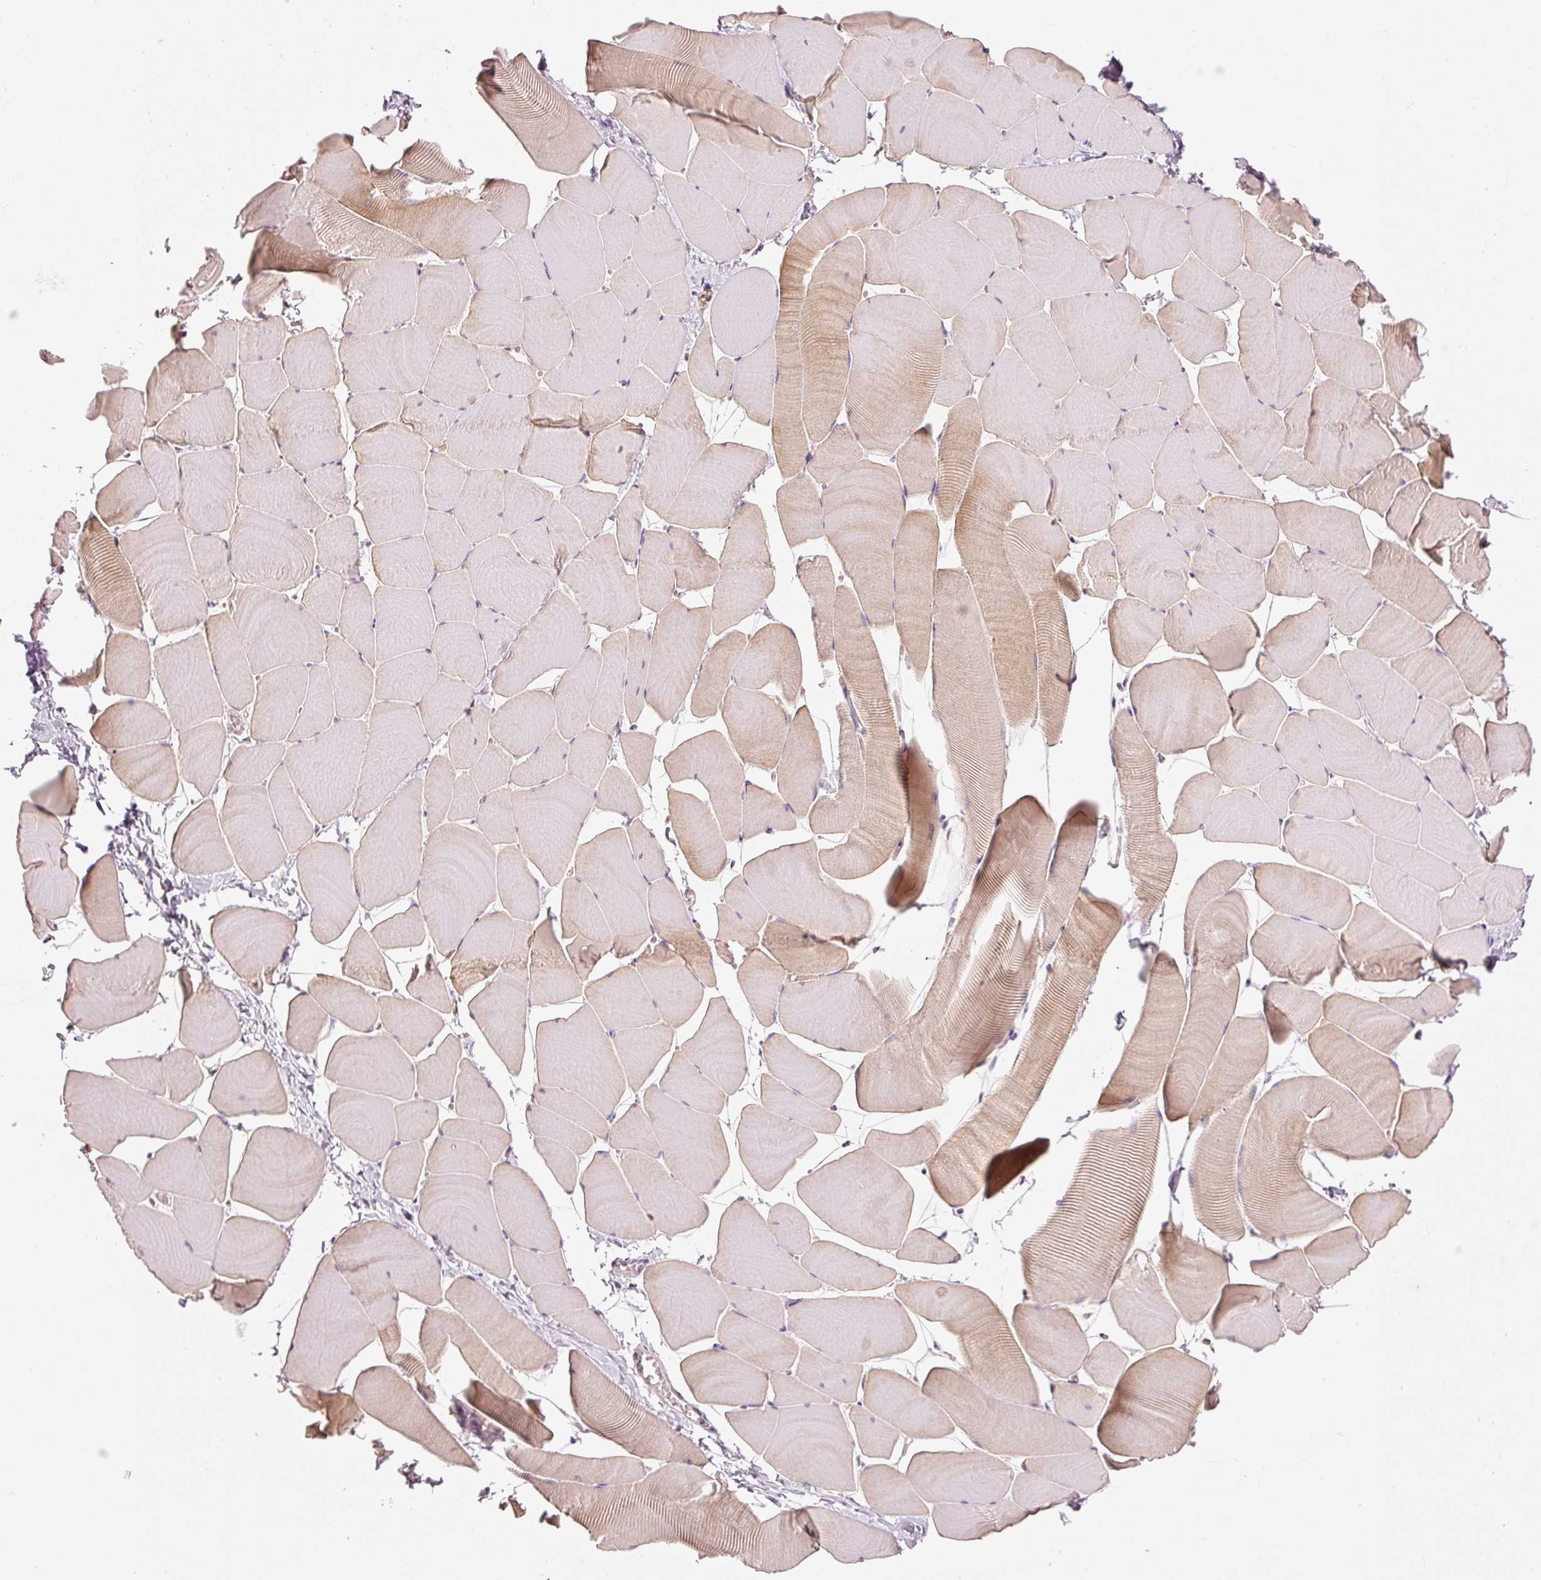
{"staining": {"intensity": "weak", "quantity": "25%-75%", "location": "cytoplasmic/membranous"}, "tissue": "skeletal muscle", "cell_type": "Myocytes", "image_type": "normal", "snomed": [{"axis": "morphology", "description": "Normal tissue, NOS"}, {"axis": "topography", "description": "Skeletal muscle"}], "caption": "Benign skeletal muscle was stained to show a protein in brown. There is low levels of weak cytoplasmic/membranous positivity in approximately 25%-75% of myocytes. (DAB (3,3'-diaminobenzidine) = brown stain, brightfield microscopy at high magnification).", "gene": "OSR2", "patient": {"sex": "male", "age": 25}}